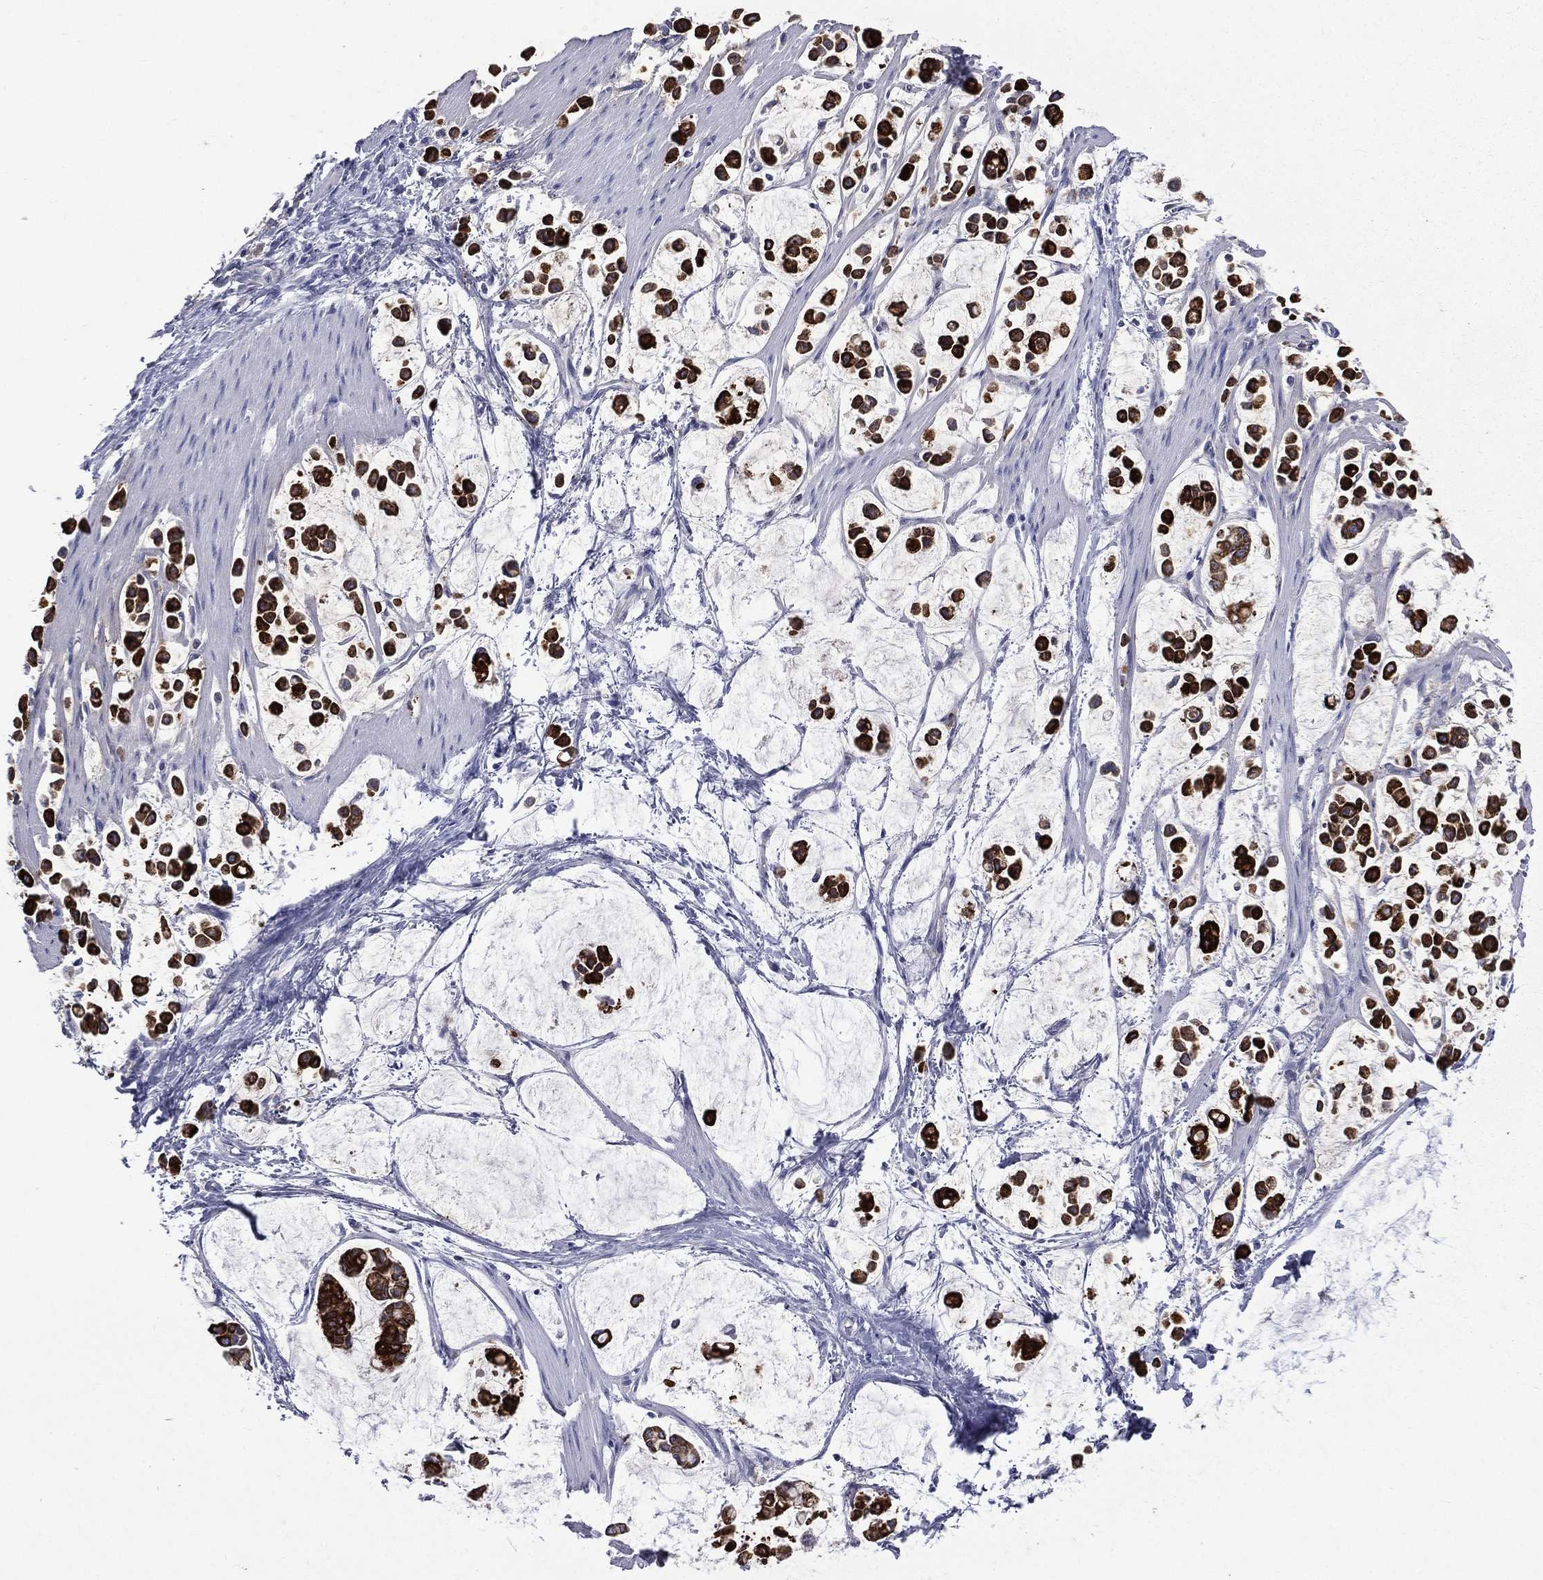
{"staining": {"intensity": "strong", "quantity": ">75%", "location": "cytoplasmic/membranous"}, "tissue": "stomach cancer", "cell_type": "Tumor cells", "image_type": "cancer", "snomed": [{"axis": "morphology", "description": "Adenocarcinoma, NOS"}, {"axis": "topography", "description": "Stomach"}], "caption": "A brown stain labels strong cytoplasmic/membranous expression of a protein in human stomach cancer (adenocarcinoma) tumor cells.", "gene": "CES2", "patient": {"sex": "male", "age": 82}}